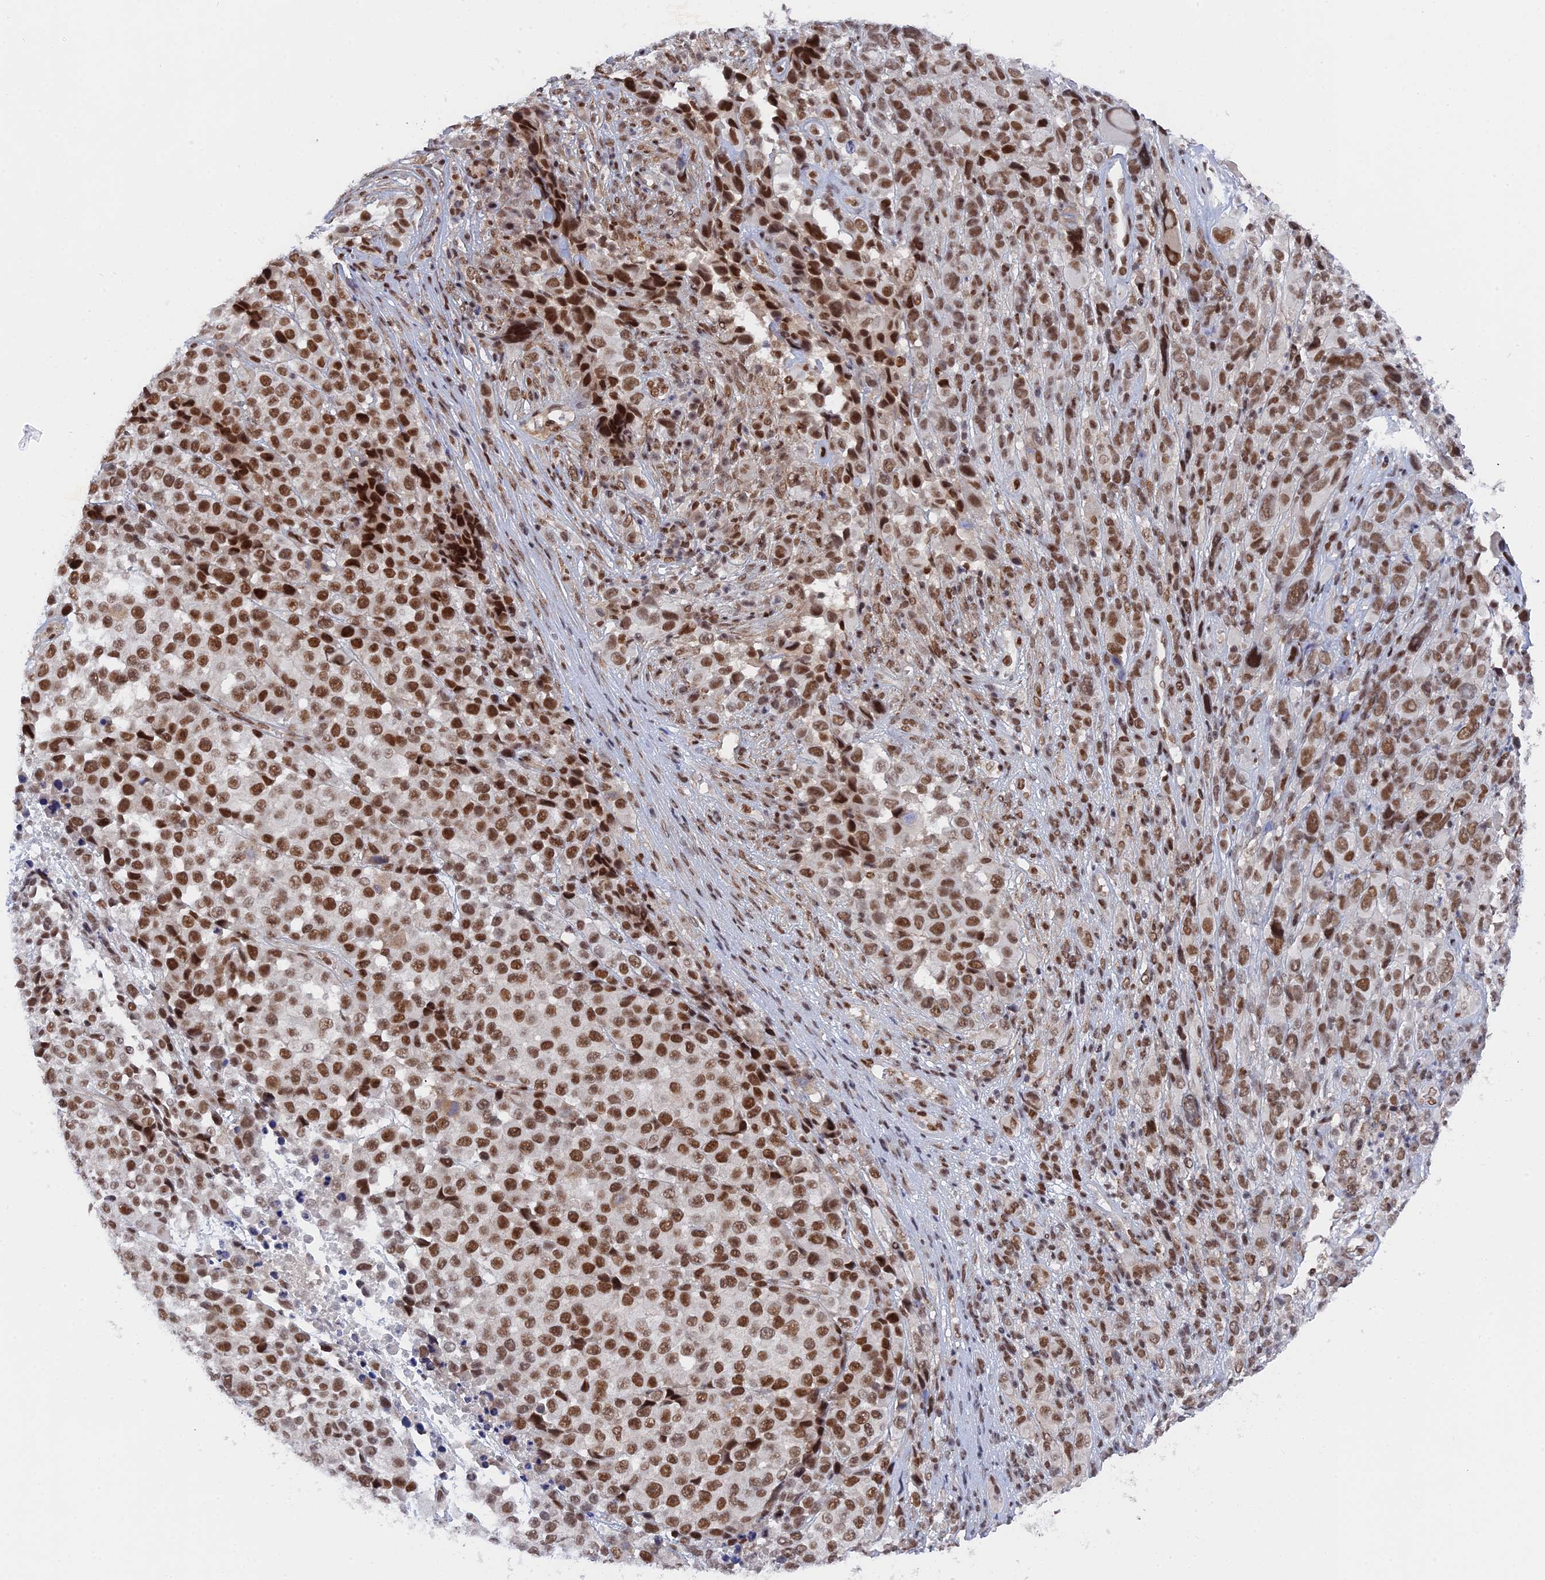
{"staining": {"intensity": "moderate", "quantity": ">75%", "location": "nuclear"}, "tissue": "melanoma", "cell_type": "Tumor cells", "image_type": "cancer", "snomed": [{"axis": "morphology", "description": "Malignant melanoma, NOS"}, {"axis": "topography", "description": "Skin of trunk"}], "caption": "Immunohistochemical staining of human melanoma displays medium levels of moderate nuclear protein expression in approximately >75% of tumor cells. (Brightfield microscopy of DAB IHC at high magnification).", "gene": "CCDC85A", "patient": {"sex": "male", "age": 71}}